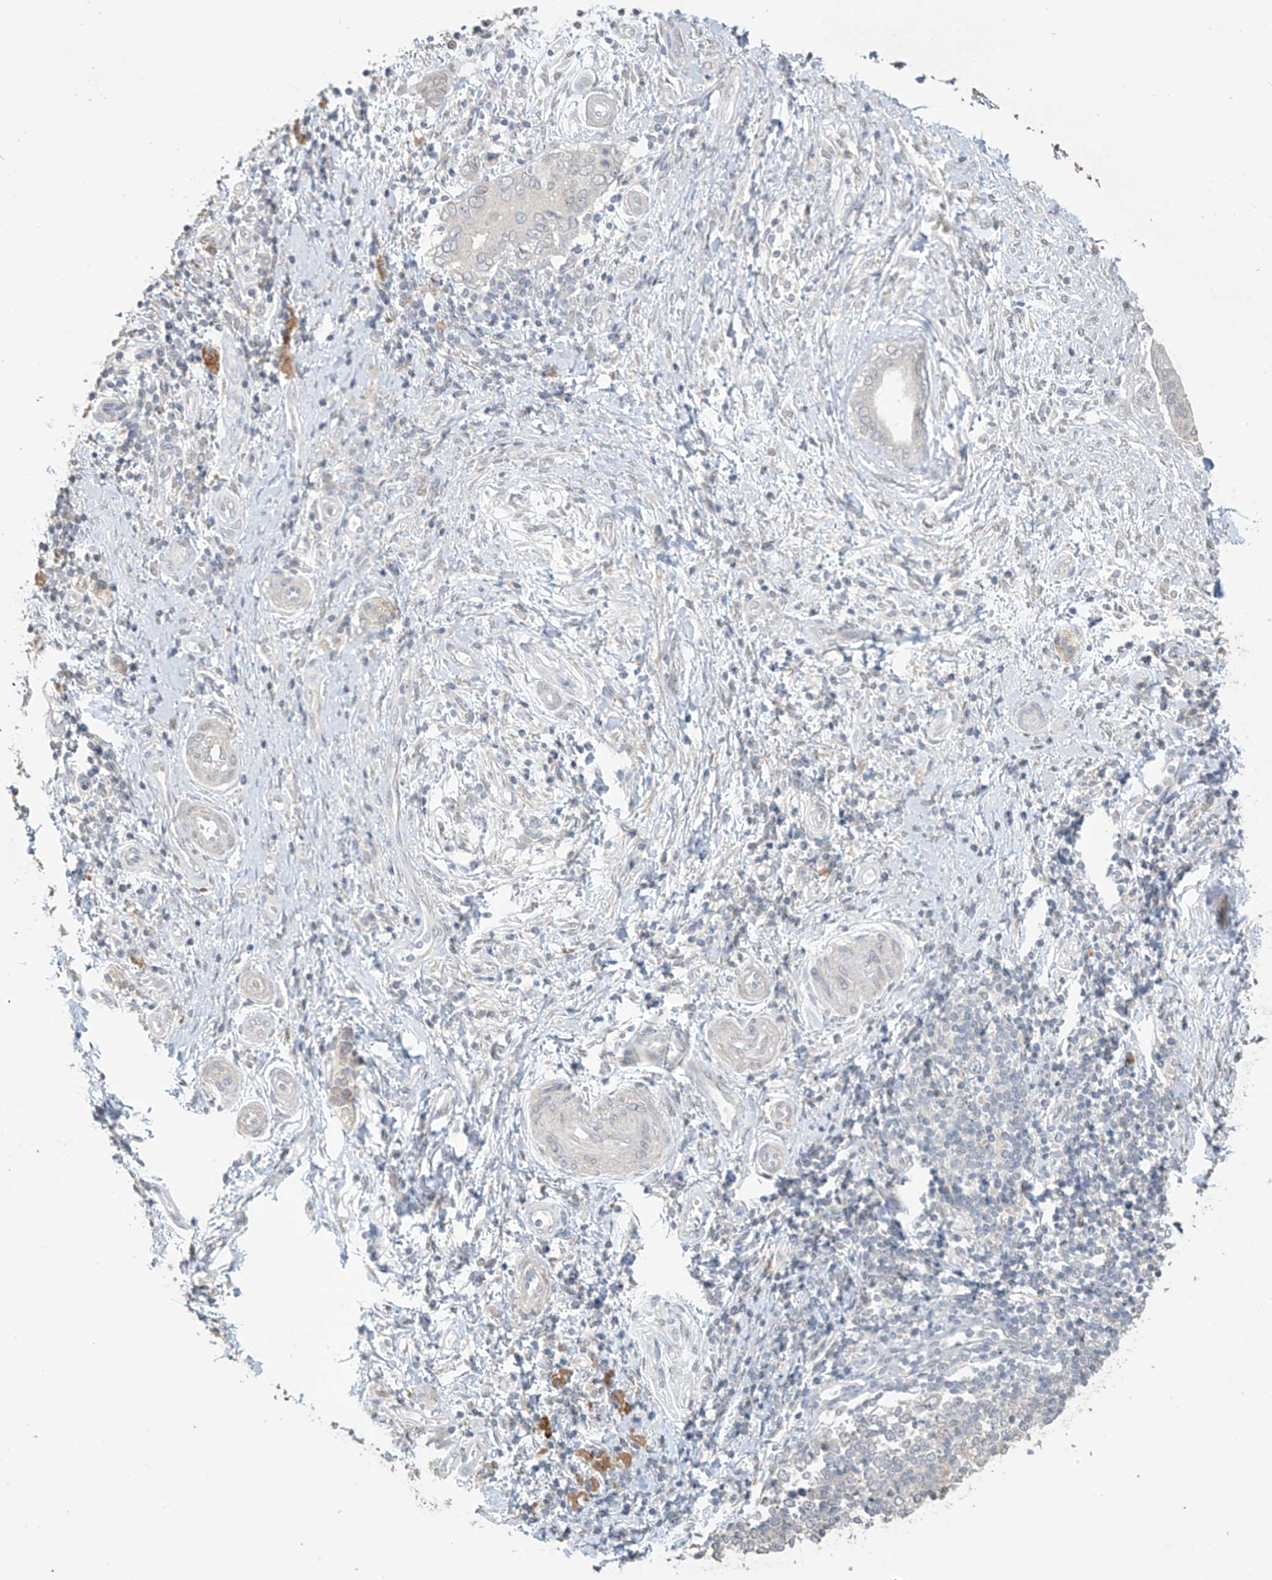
{"staining": {"intensity": "negative", "quantity": "none", "location": "none"}, "tissue": "pancreatic cancer", "cell_type": "Tumor cells", "image_type": "cancer", "snomed": [{"axis": "morphology", "description": "Adenocarcinoma, NOS"}, {"axis": "topography", "description": "Pancreas"}], "caption": "The immunohistochemistry micrograph has no significant positivity in tumor cells of adenocarcinoma (pancreatic) tissue.", "gene": "SLFN14", "patient": {"sex": "female", "age": 72}}